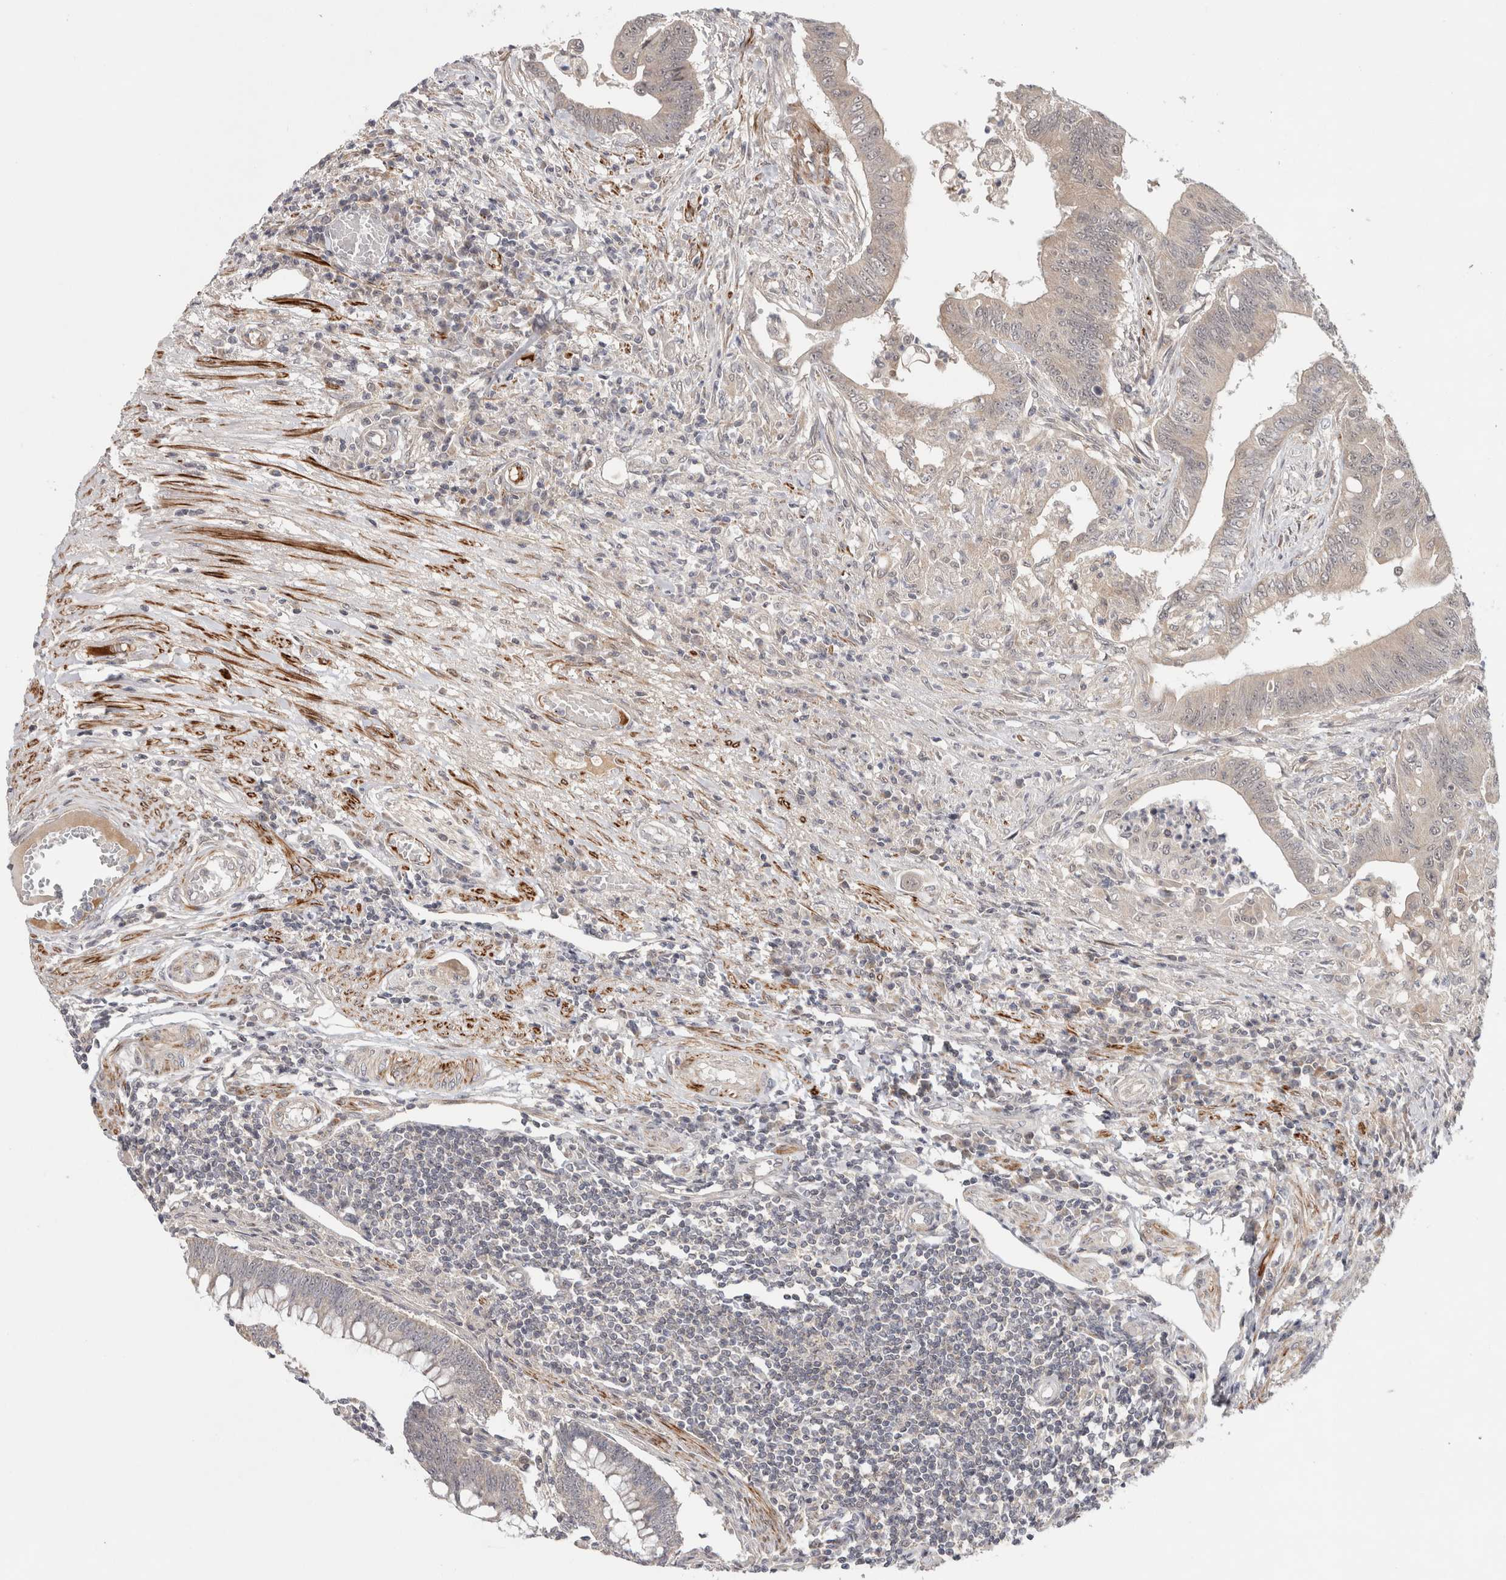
{"staining": {"intensity": "weak", "quantity": "<25%", "location": "cytoplasmic/membranous,nuclear"}, "tissue": "colorectal cancer", "cell_type": "Tumor cells", "image_type": "cancer", "snomed": [{"axis": "morphology", "description": "Adenoma, NOS"}, {"axis": "morphology", "description": "Adenocarcinoma, NOS"}, {"axis": "topography", "description": "Colon"}], "caption": "Immunohistochemistry photomicrograph of neoplastic tissue: adenocarcinoma (colorectal) stained with DAB (3,3'-diaminobenzidine) demonstrates no significant protein staining in tumor cells.", "gene": "ZNF318", "patient": {"sex": "male", "age": 79}}